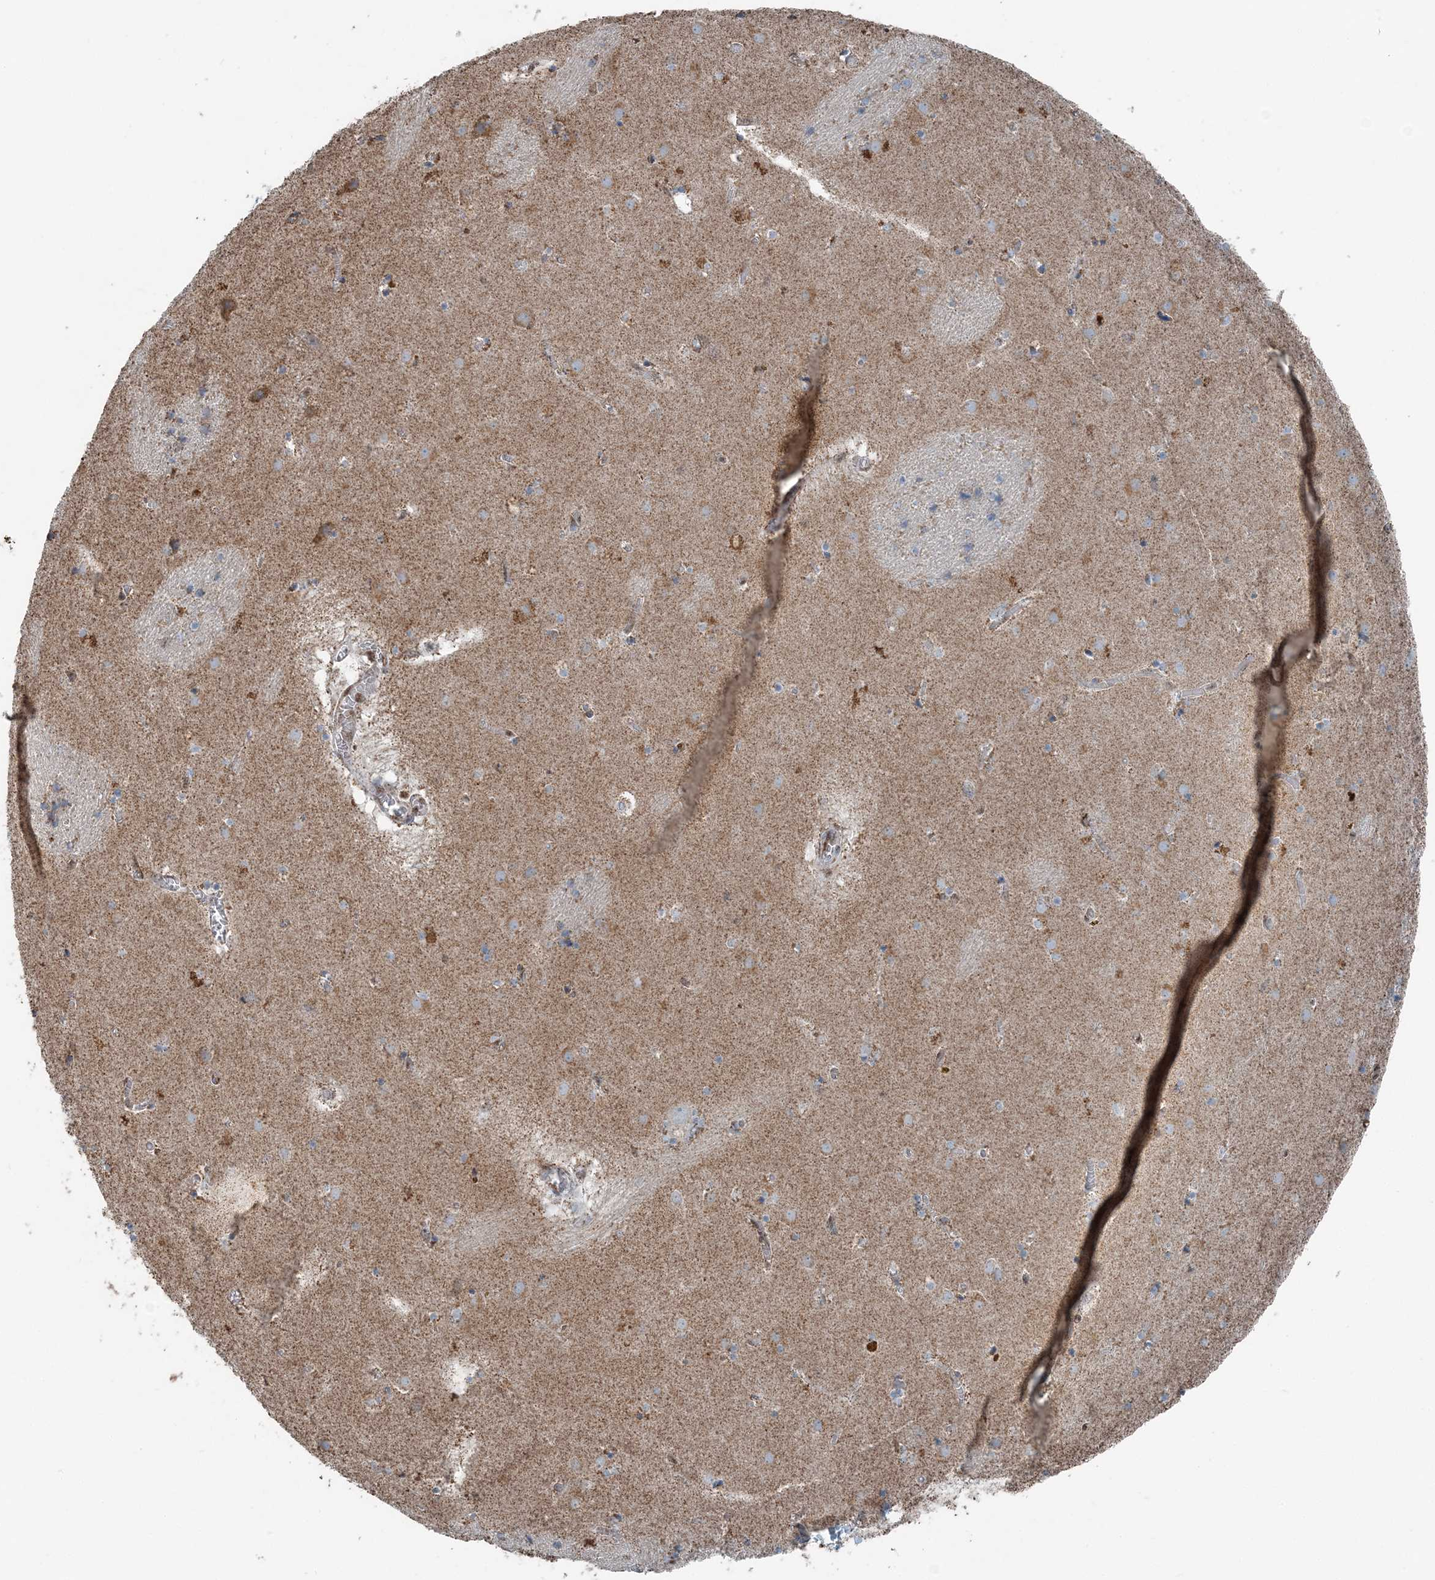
{"staining": {"intensity": "negative", "quantity": "none", "location": "none"}, "tissue": "caudate", "cell_type": "Glial cells", "image_type": "normal", "snomed": [{"axis": "morphology", "description": "Normal tissue, NOS"}, {"axis": "topography", "description": "Lateral ventricle wall"}], "caption": "DAB (3,3'-diaminobenzidine) immunohistochemical staining of benign caudate shows no significant expression in glial cells.", "gene": "SUCLG1", "patient": {"sex": "male", "age": 70}}